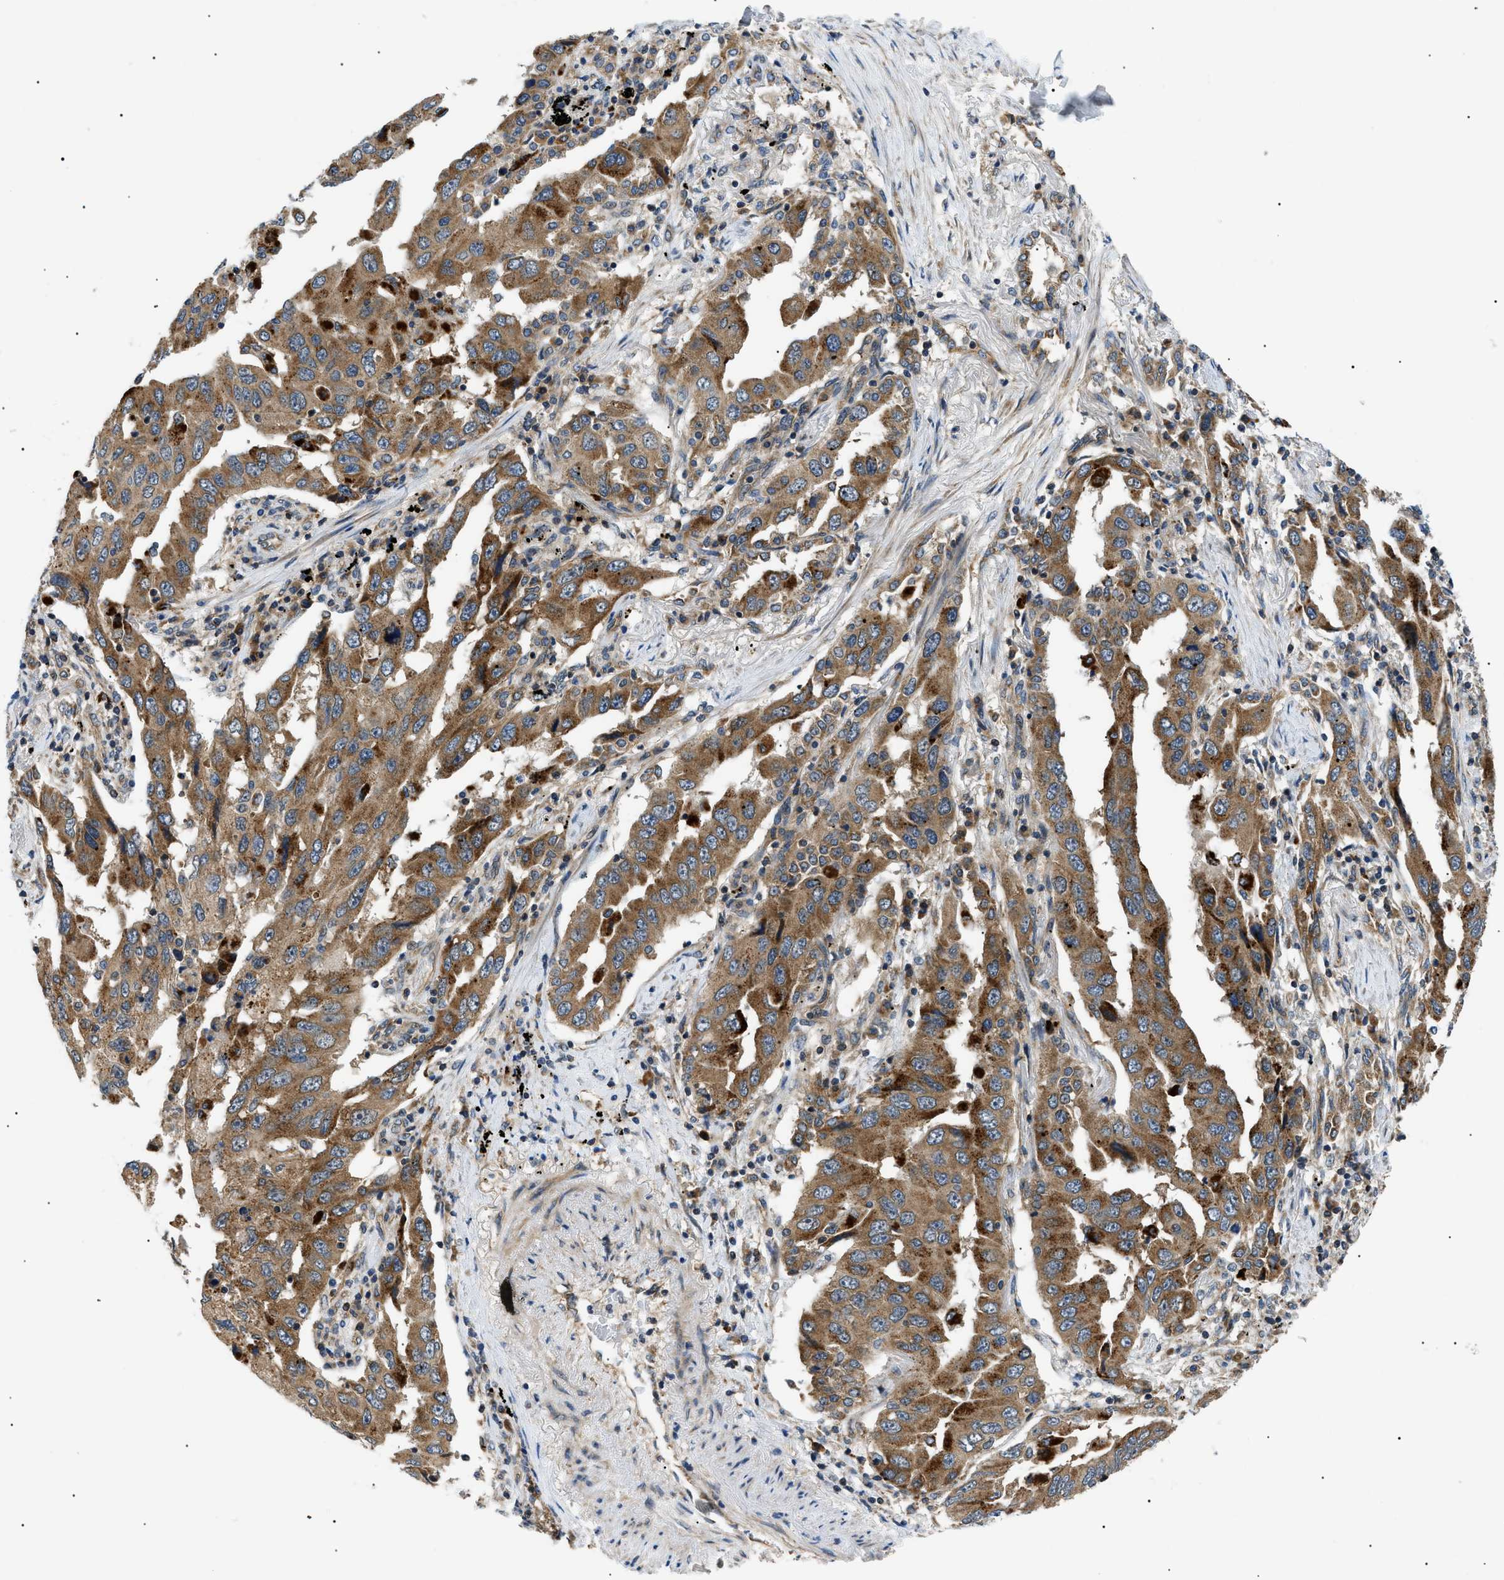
{"staining": {"intensity": "moderate", "quantity": ">75%", "location": "cytoplasmic/membranous"}, "tissue": "lung cancer", "cell_type": "Tumor cells", "image_type": "cancer", "snomed": [{"axis": "morphology", "description": "Adenocarcinoma, NOS"}, {"axis": "topography", "description": "Lung"}], "caption": "Immunohistochemical staining of human lung cancer exhibits moderate cytoplasmic/membranous protein expression in about >75% of tumor cells. The protein is stained brown, and the nuclei are stained in blue (DAB IHC with brightfield microscopy, high magnification).", "gene": "SRPK1", "patient": {"sex": "female", "age": 65}}